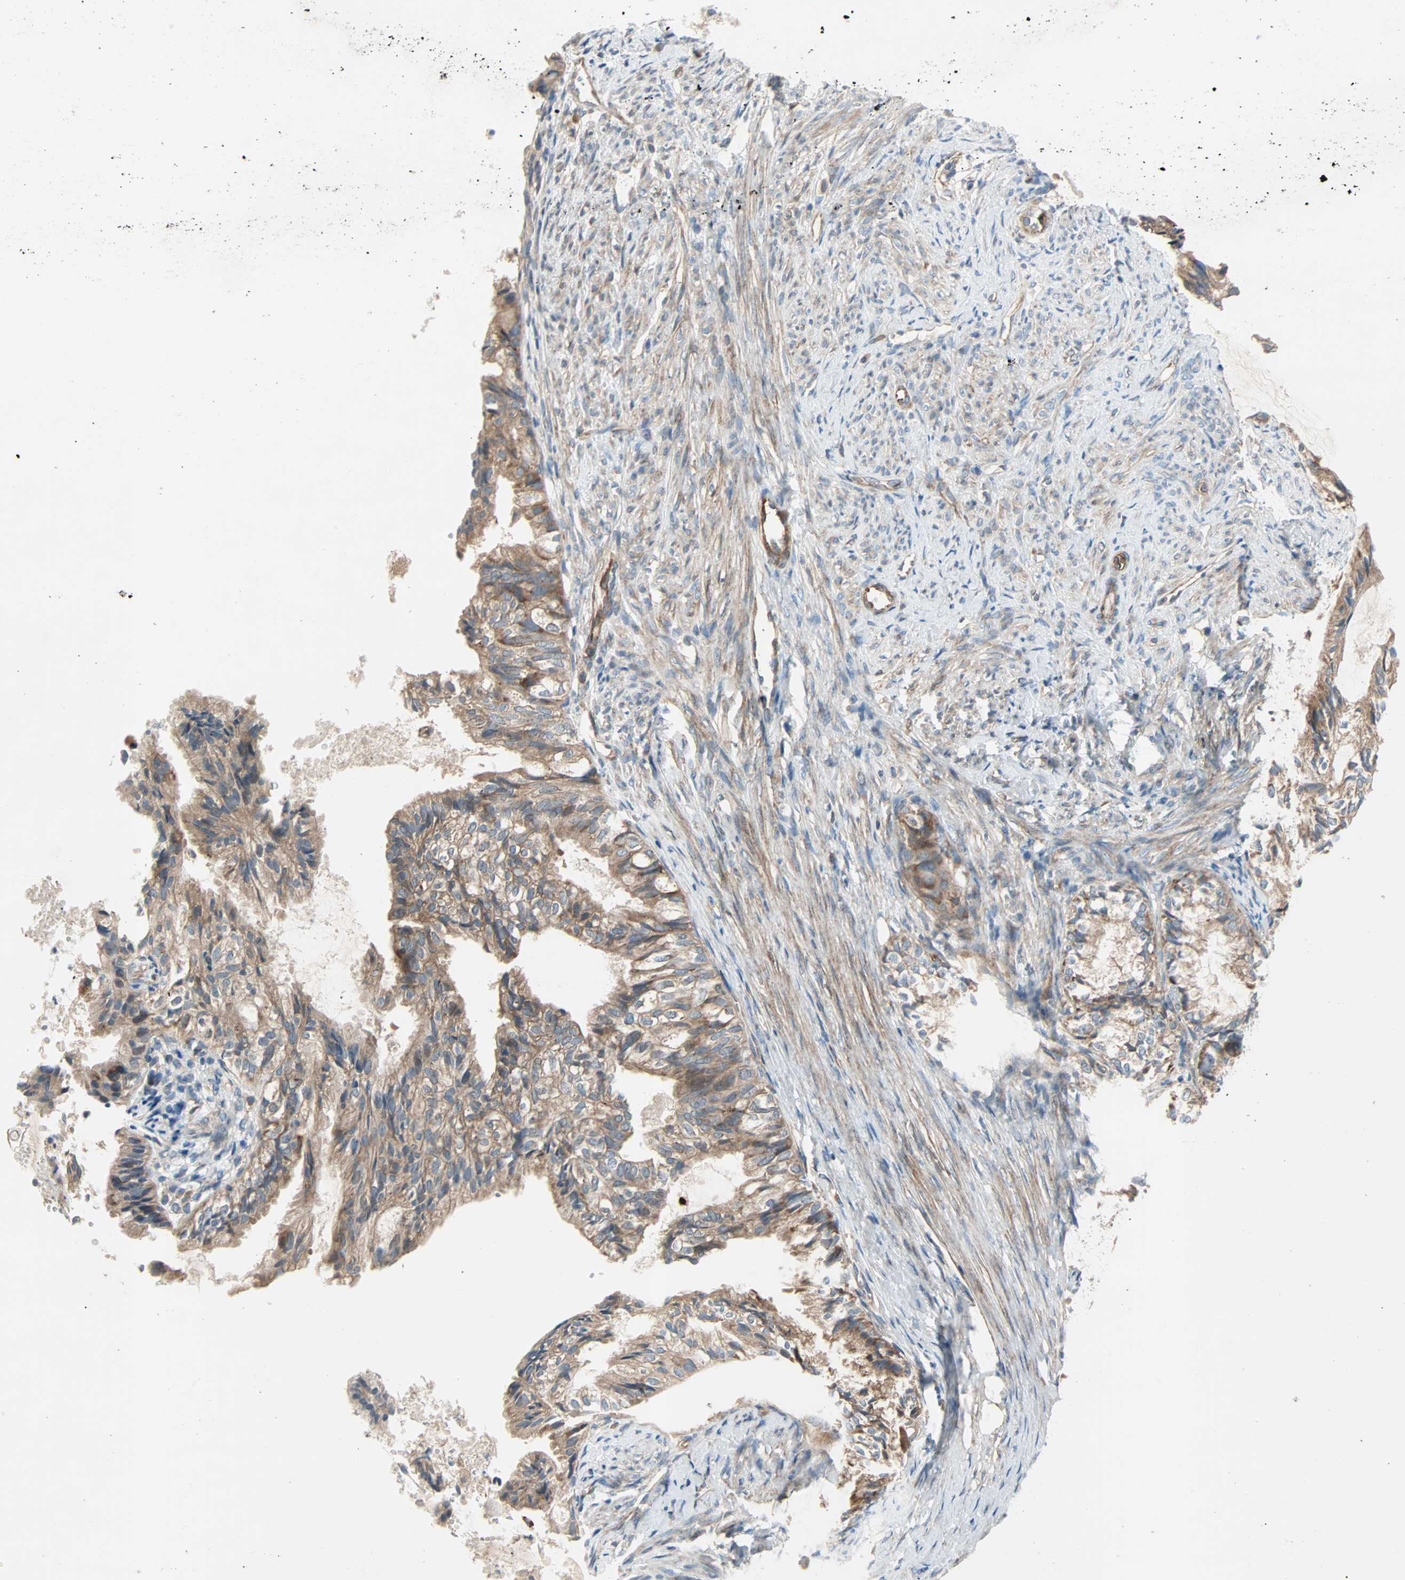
{"staining": {"intensity": "moderate", "quantity": ">75%", "location": "cytoplasmic/membranous"}, "tissue": "cervical cancer", "cell_type": "Tumor cells", "image_type": "cancer", "snomed": [{"axis": "morphology", "description": "Normal tissue, NOS"}, {"axis": "morphology", "description": "Adenocarcinoma, NOS"}, {"axis": "topography", "description": "Cervix"}, {"axis": "topography", "description": "Endometrium"}], "caption": "High-magnification brightfield microscopy of adenocarcinoma (cervical) stained with DAB (brown) and counterstained with hematoxylin (blue). tumor cells exhibit moderate cytoplasmic/membranous positivity is appreciated in about>75% of cells.", "gene": "XYLT1", "patient": {"sex": "female", "age": 86}}